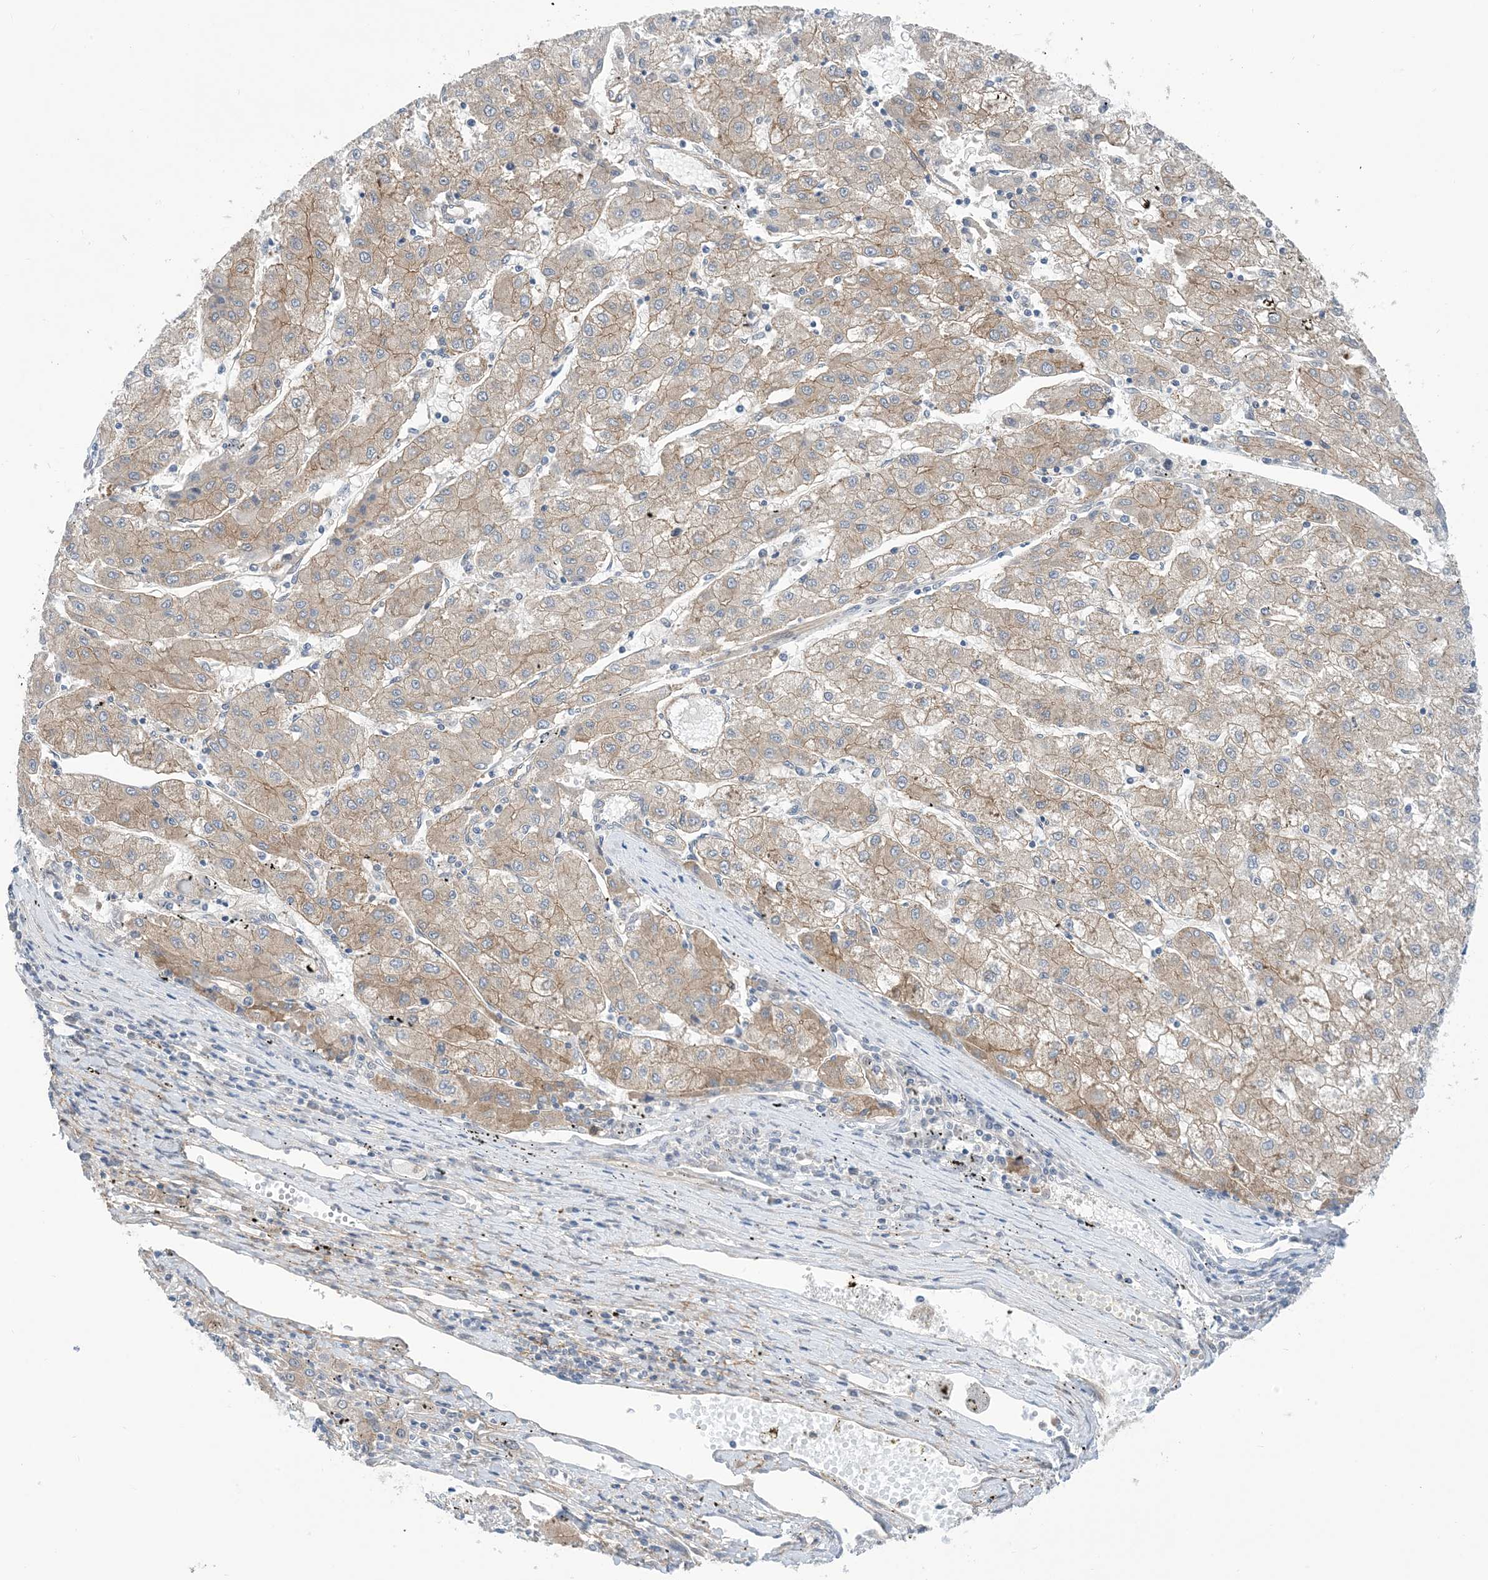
{"staining": {"intensity": "weak", "quantity": ">75%", "location": "cytoplasmic/membranous"}, "tissue": "liver cancer", "cell_type": "Tumor cells", "image_type": "cancer", "snomed": [{"axis": "morphology", "description": "Carcinoma, Hepatocellular, NOS"}, {"axis": "topography", "description": "Liver"}], "caption": "Brown immunohistochemical staining in liver cancer exhibits weak cytoplasmic/membranous positivity in about >75% of tumor cells.", "gene": "EHBP1", "patient": {"sex": "male", "age": 72}}